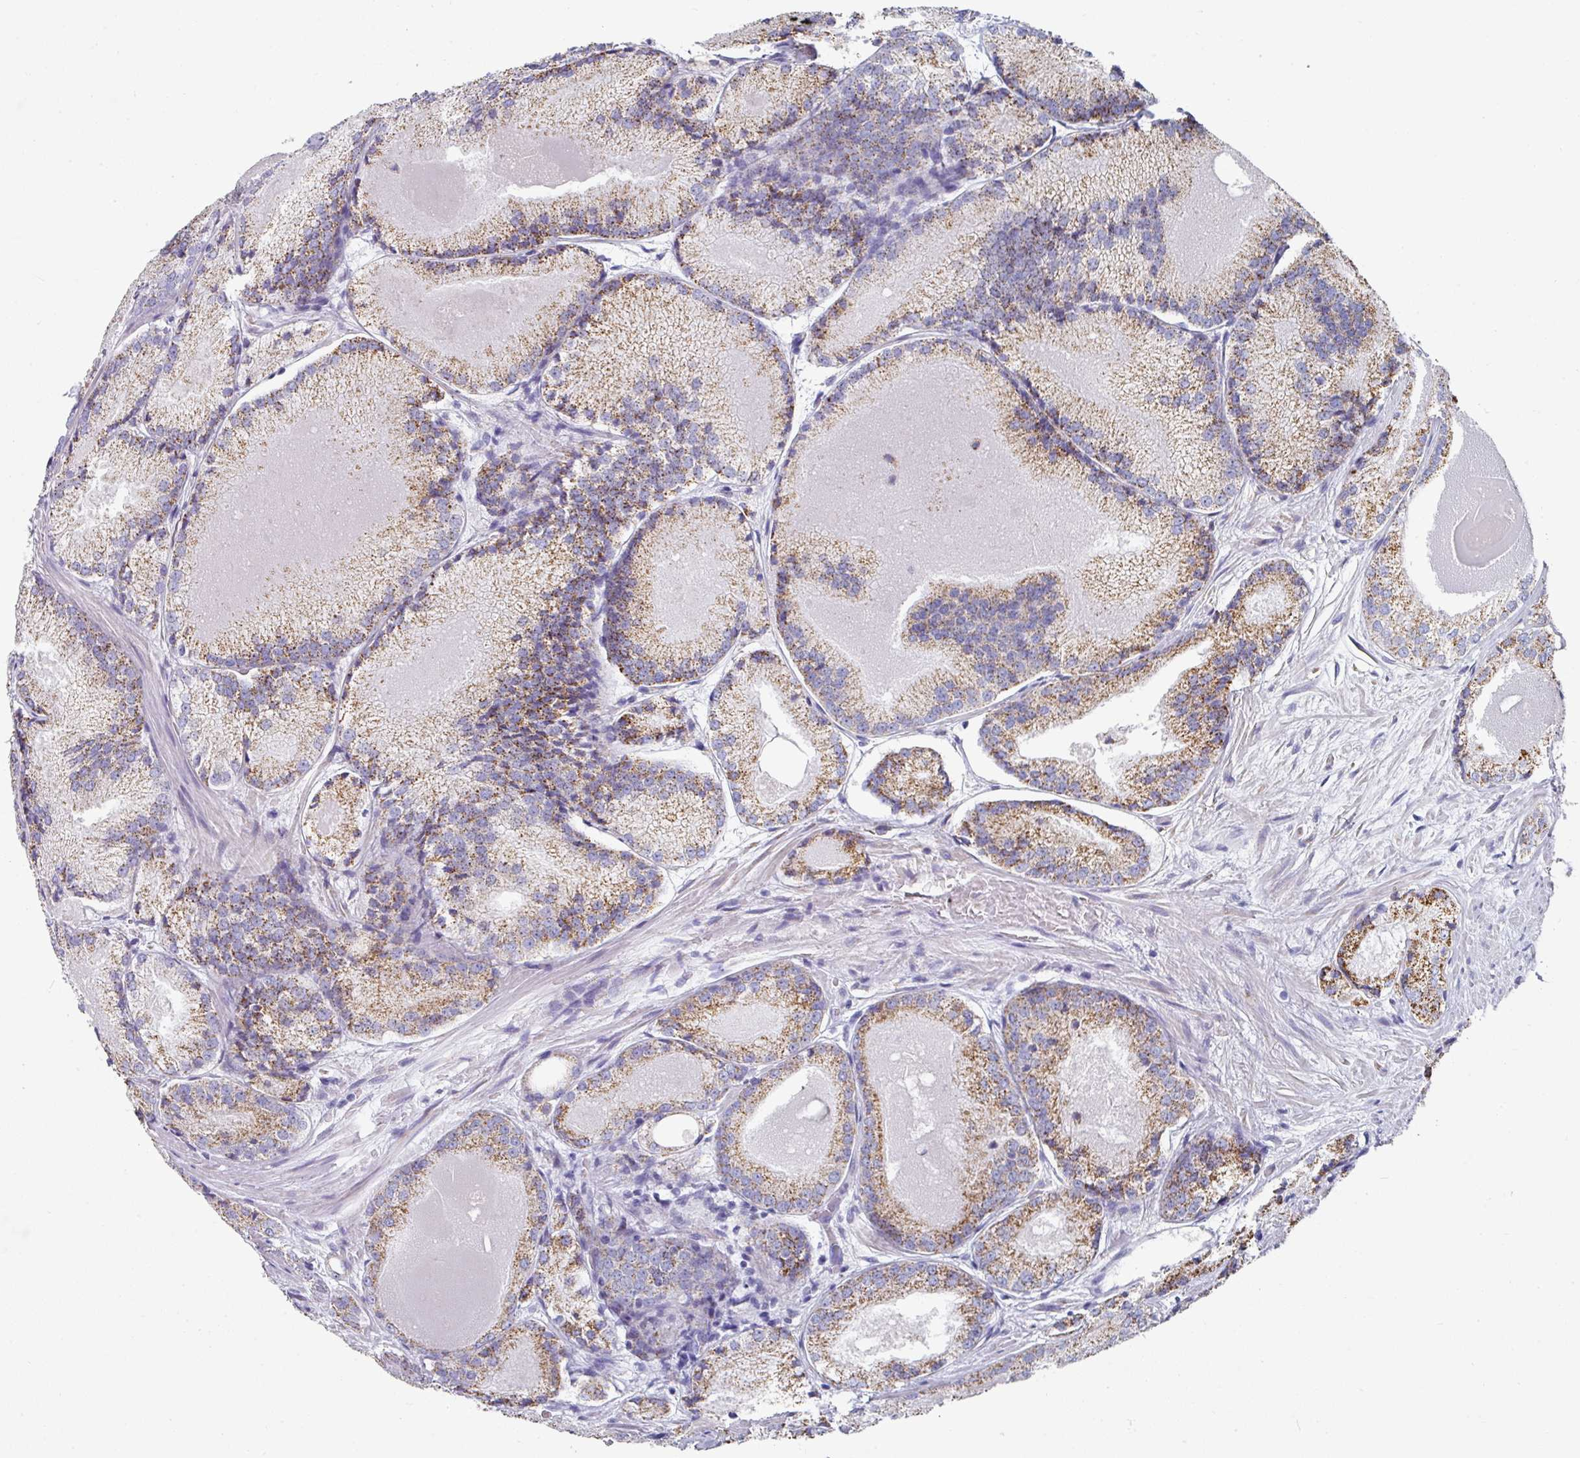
{"staining": {"intensity": "moderate", "quantity": ">75%", "location": "cytoplasmic/membranous"}, "tissue": "prostate cancer", "cell_type": "Tumor cells", "image_type": "cancer", "snomed": [{"axis": "morphology", "description": "Adenocarcinoma, Low grade"}, {"axis": "topography", "description": "Prostate"}], "caption": "High-power microscopy captured an immunohistochemistry image of prostate cancer, revealing moderate cytoplasmic/membranous staining in approximately >75% of tumor cells.", "gene": "SETBP1", "patient": {"sex": "male", "age": 68}}